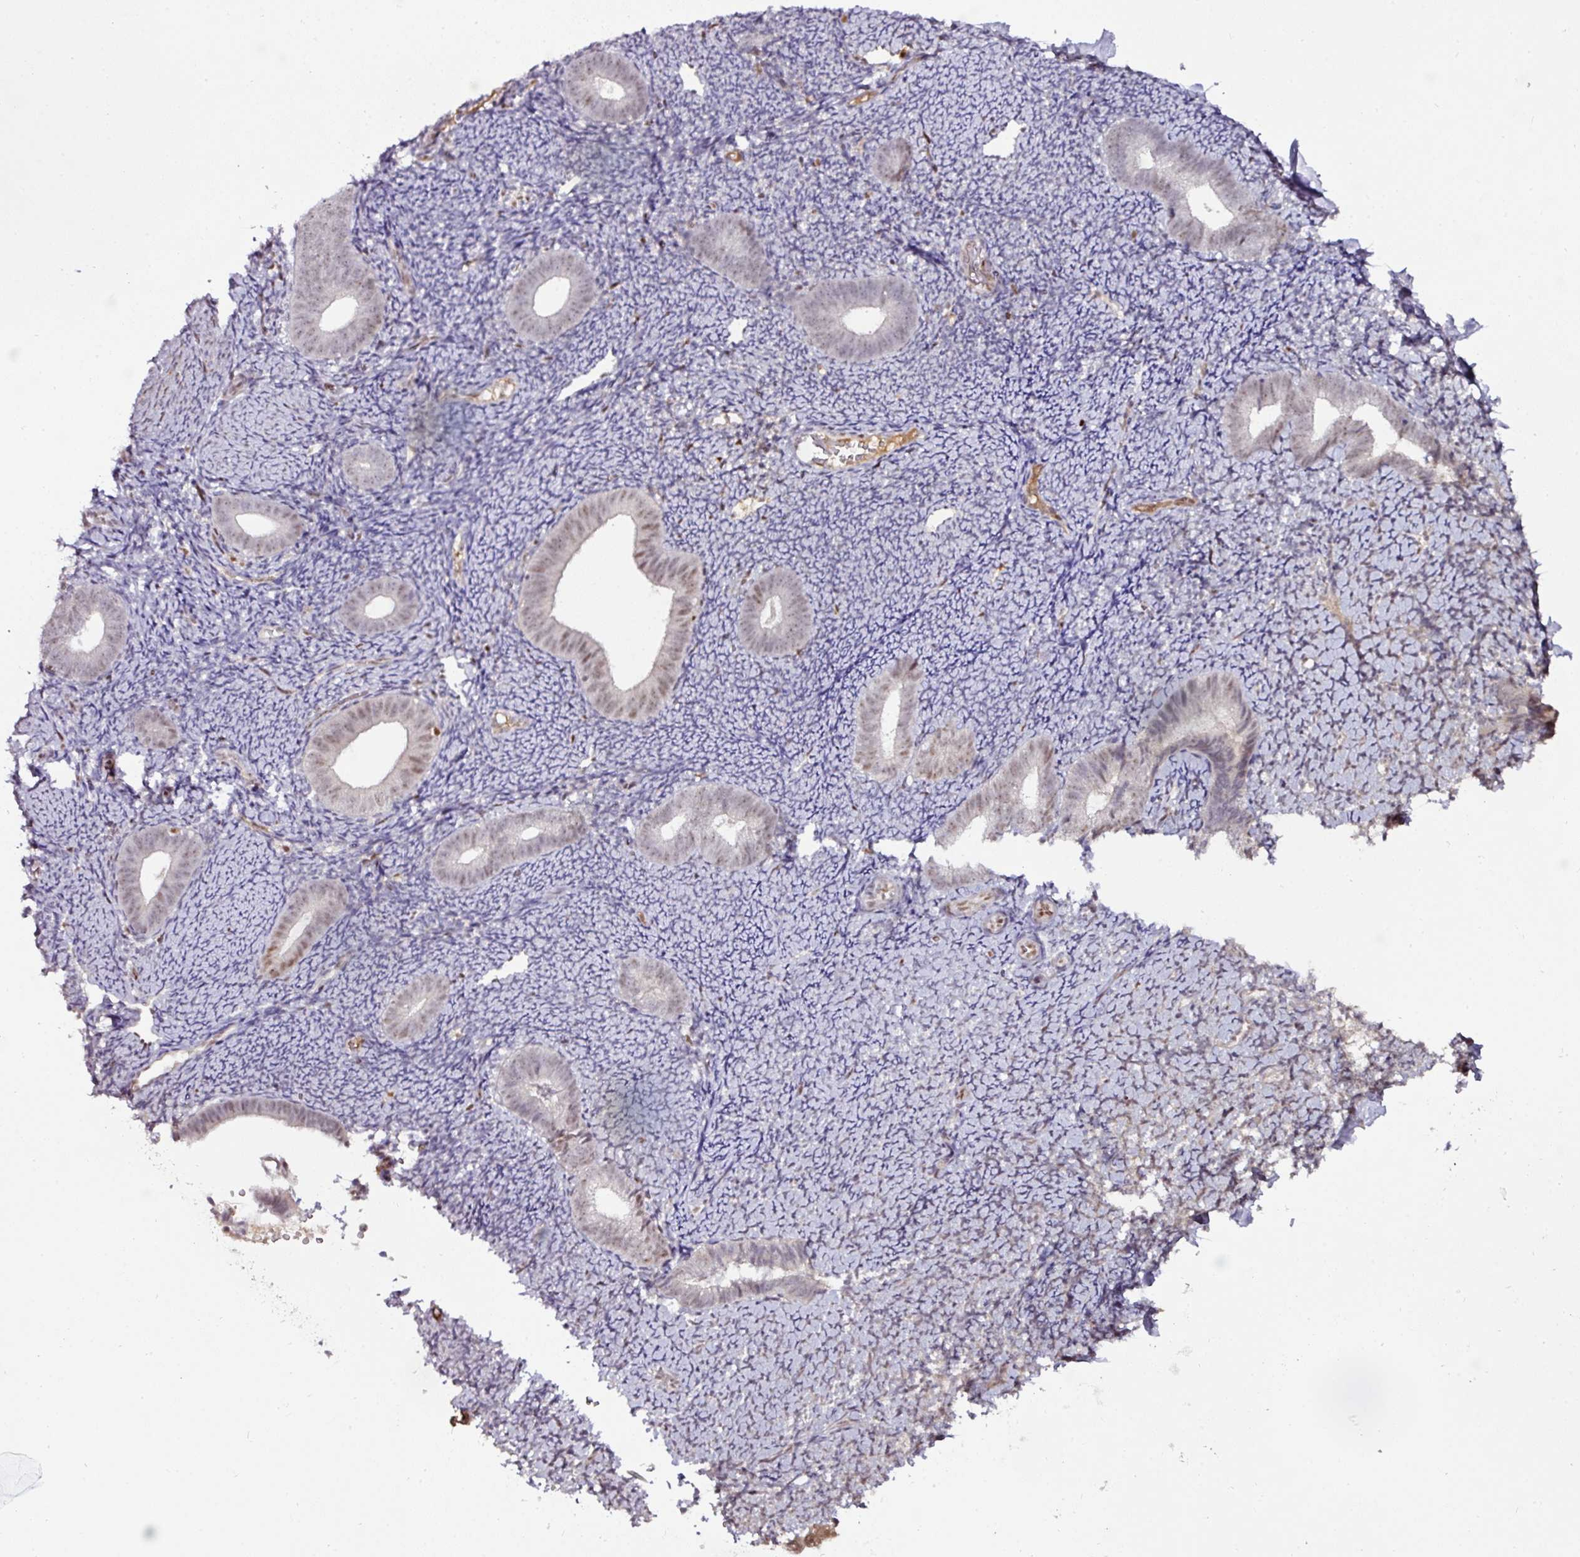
{"staining": {"intensity": "weak", "quantity": "25%-75%", "location": "nuclear"}, "tissue": "endometrium", "cell_type": "Cells in endometrial stroma", "image_type": "normal", "snomed": [{"axis": "morphology", "description": "Normal tissue, NOS"}, {"axis": "topography", "description": "Endometrium"}], "caption": "The immunohistochemical stain labels weak nuclear positivity in cells in endometrial stroma of benign endometrium. Nuclei are stained in blue.", "gene": "KLF16", "patient": {"sex": "female", "age": 39}}